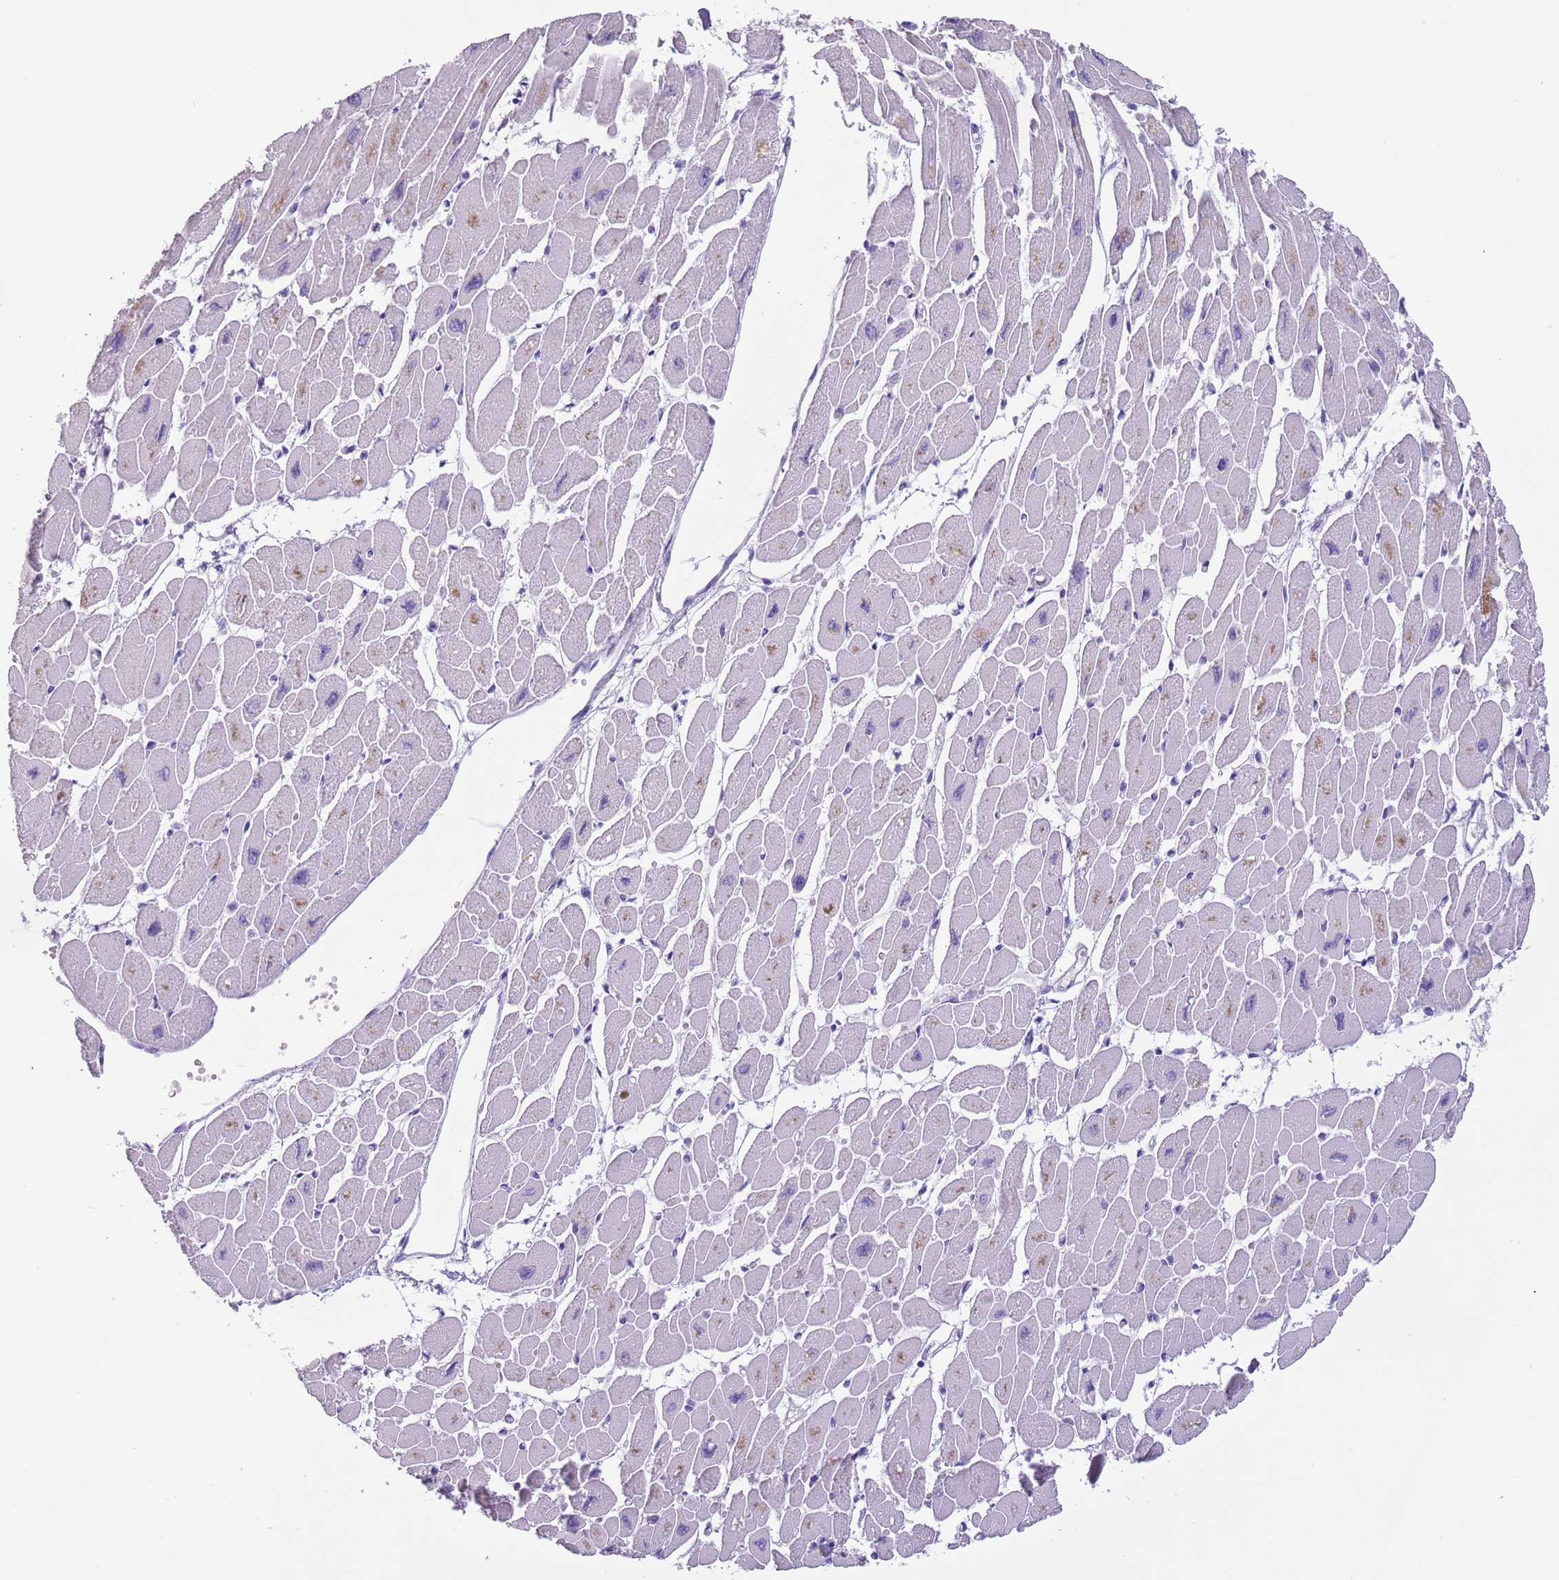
{"staining": {"intensity": "negative", "quantity": "none", "location": "none"}, "tissue": "heart muscle", "cell_type": "Cardiomyocytes", "image_type": "normal", "snomed": [{"axis": "morphology", "description": "Normal tissue, NOS"}, {"axis": "topography", "description": "Heart"}], "caption": "Human heart muscle stained for a protein using immunohistochemistry (IHC) demonstrates no expression in cardiomyocytes.", "gene": "HYOU1", "patient": {"sex": "female", "age": 54}}